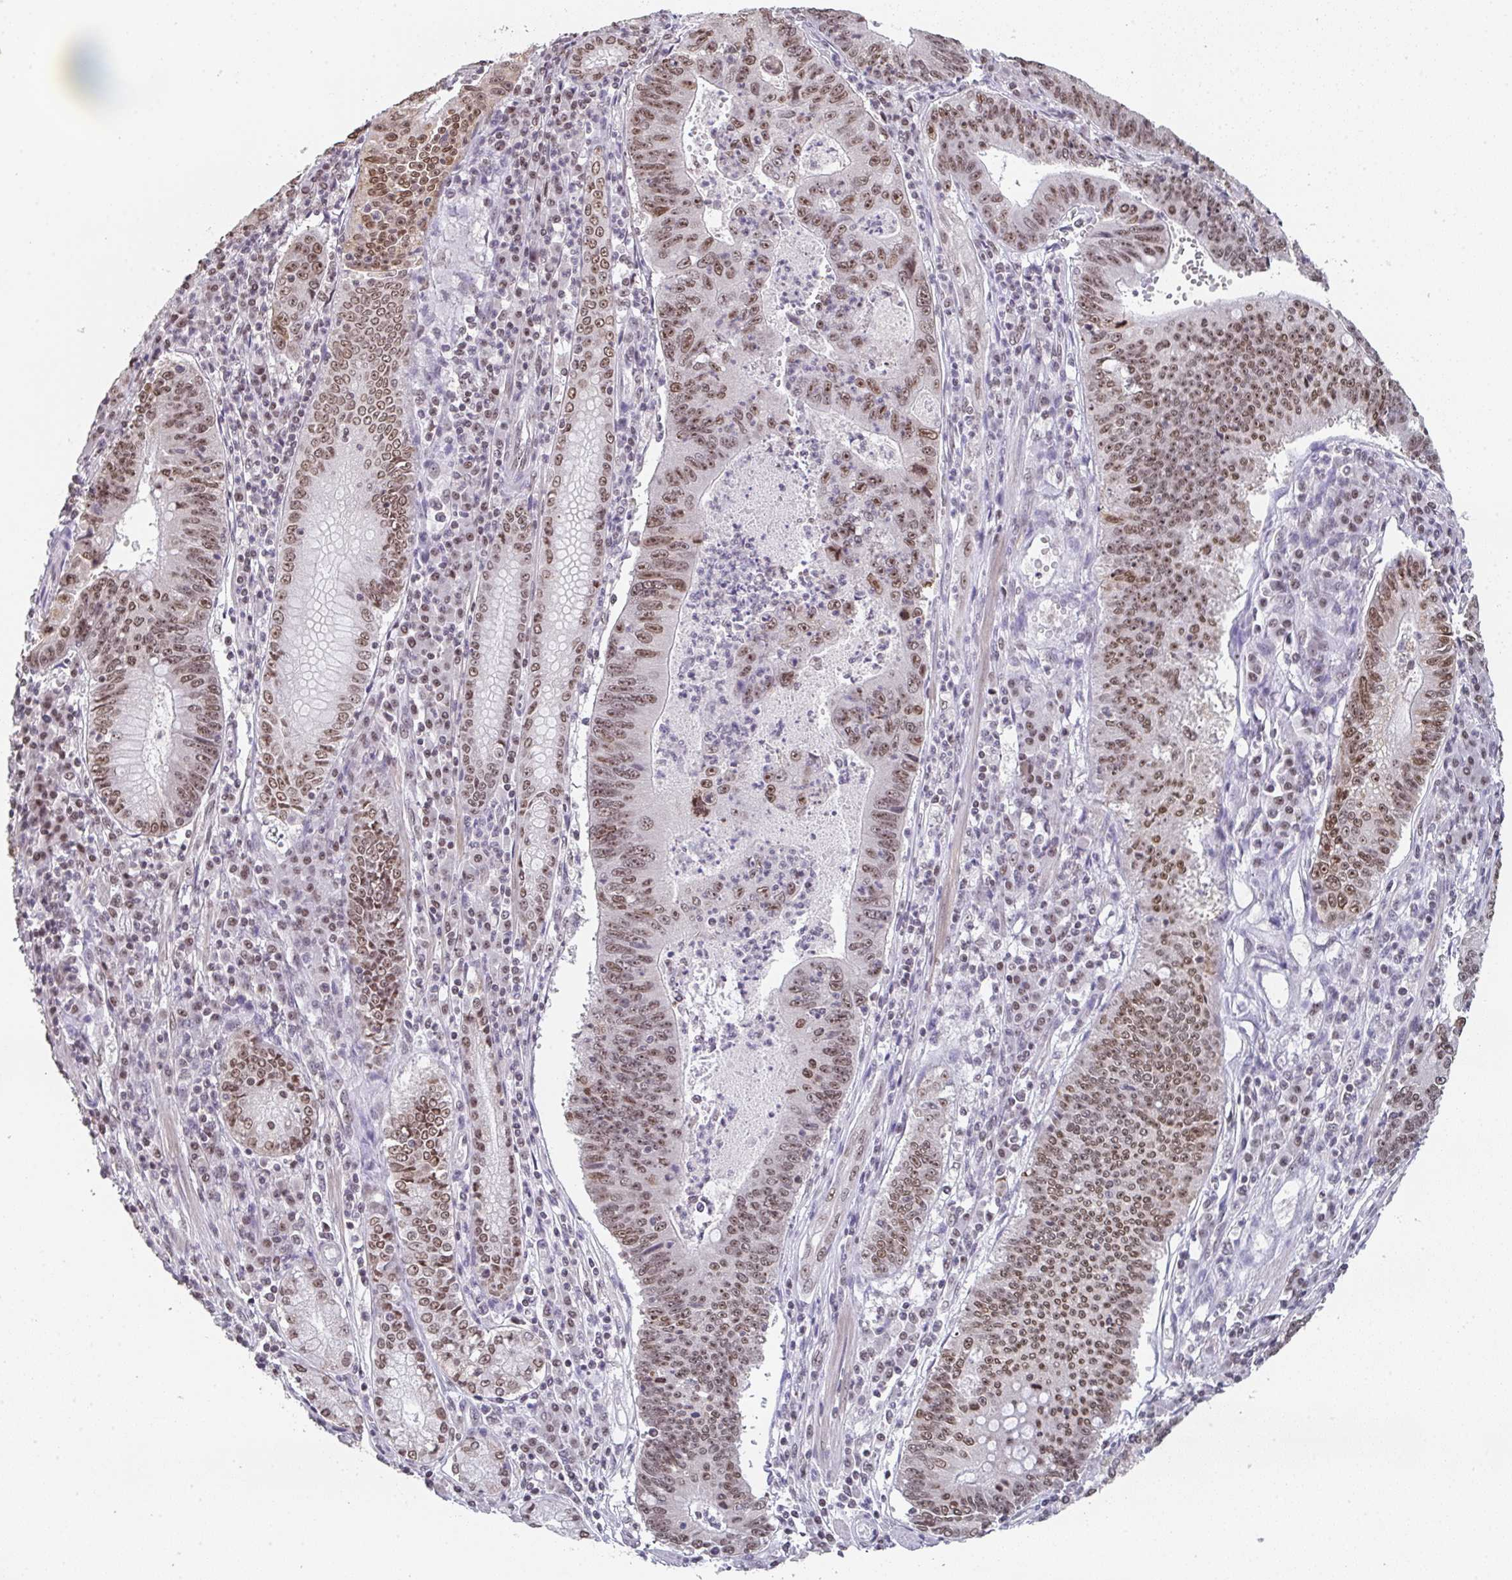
{"staining": {"intensity": "moderate", "quantity": ">75%", "location": "nuclear"}, "tissue": "stomach cancer", "cell_type": "Tumor cells", "image_type": "cancer", "snomed": [{"axis": "morphology", "description": "Adenocarcinoma, NOS"}, {"axis": "topography", "description": "Stomach"}], "caption": "Tumor cells exhibit moderate nuclear positivity in approximately >75% of cells in stomach adenocarcinoma.", "gene": "DKC1", "patient": {"sex": "male", "age": 59}}